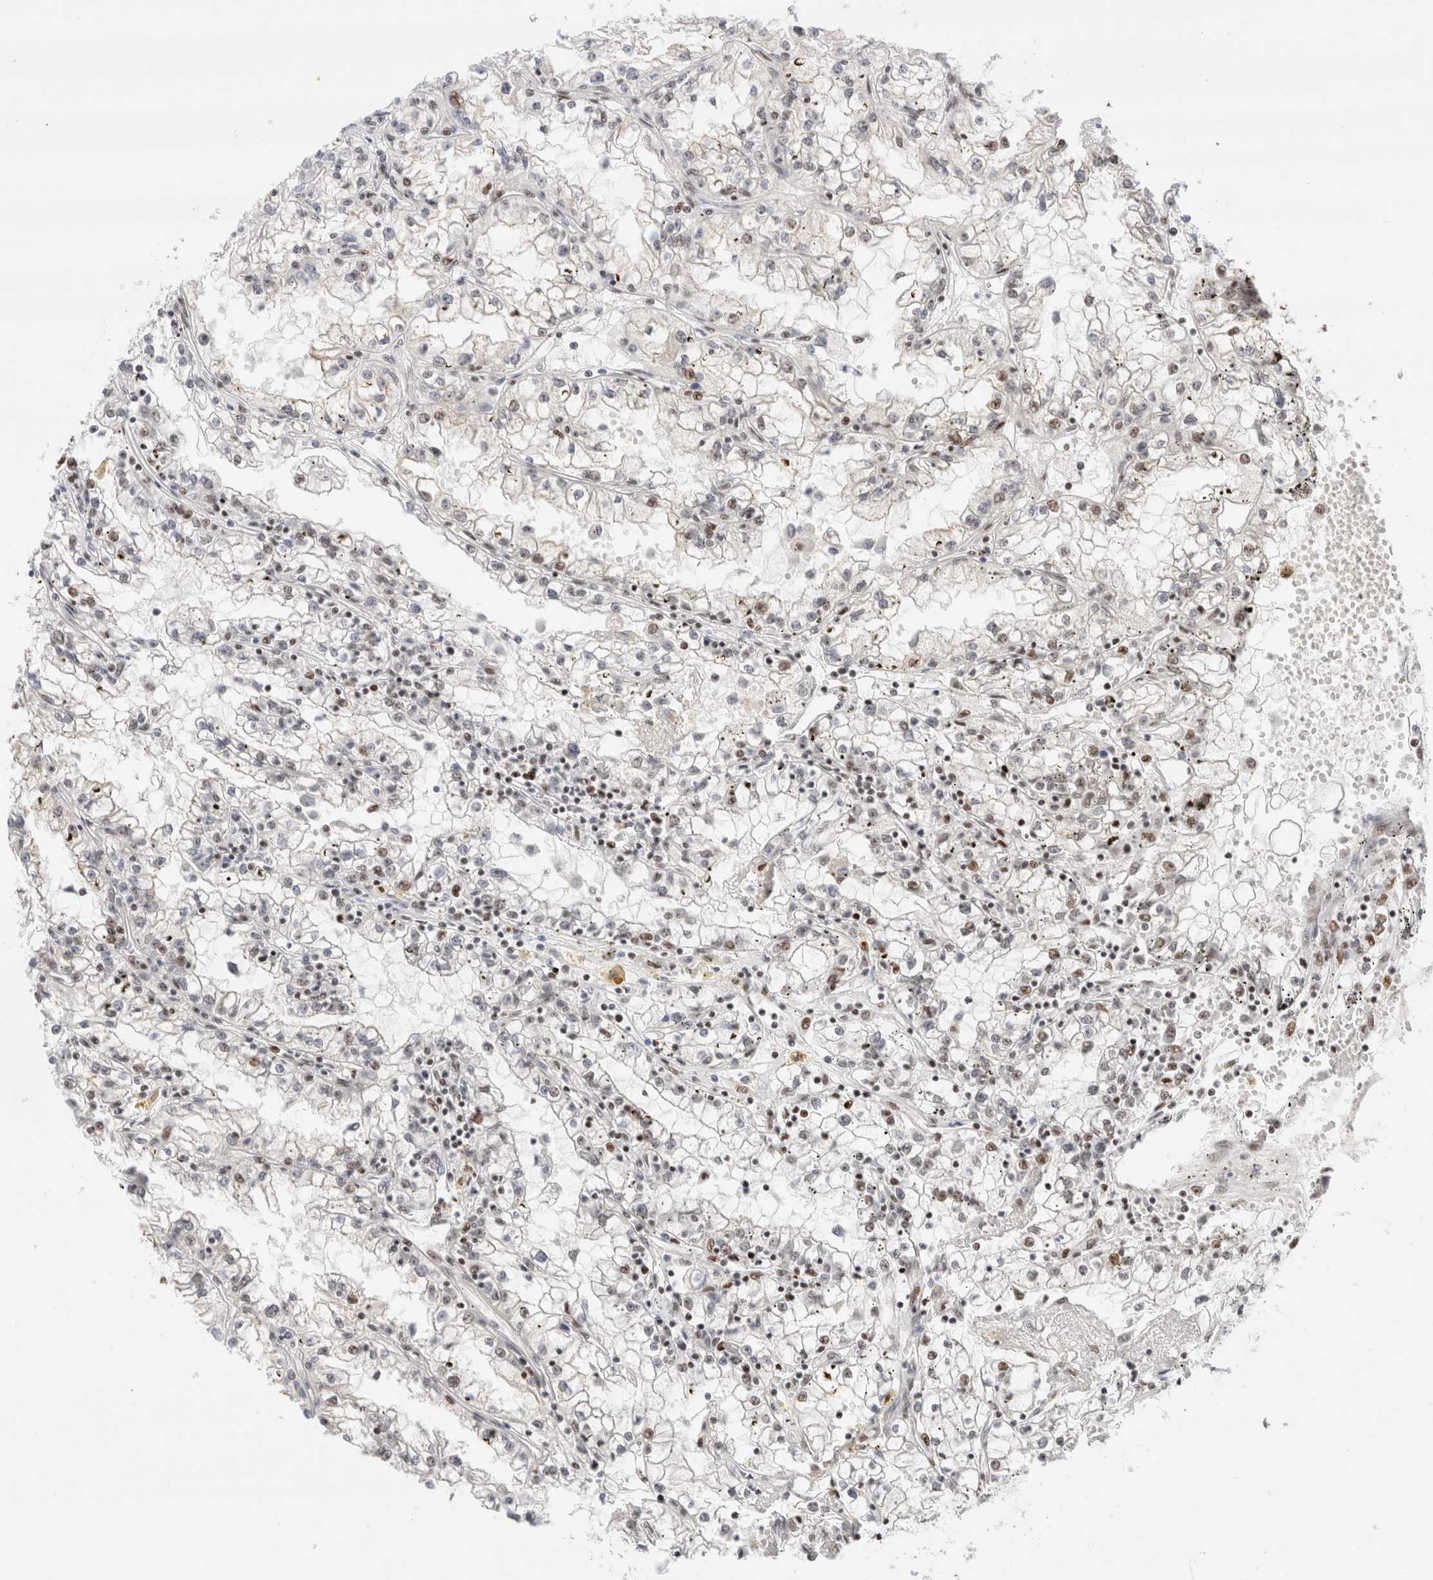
{"staining": {"intensity": "weak", "quantity": "25%-75%", "location": "nuclear"}, "tissue": "renal cancer", "cell_type": "Tumor cells", "image_type": "cancer", "snomed": [{"axis": "morphology", "description": "Adenocarcinoma, NOS"}, {"axis": "topography", "description": "Kidney"}], "caption": "Weak nuclear protein staining is present in about 25%-75% of tumor cells in renal cancer (adenocarcinoma).", "gene": "ZNF282", "patient": {"sex": "male", "age": 56}}